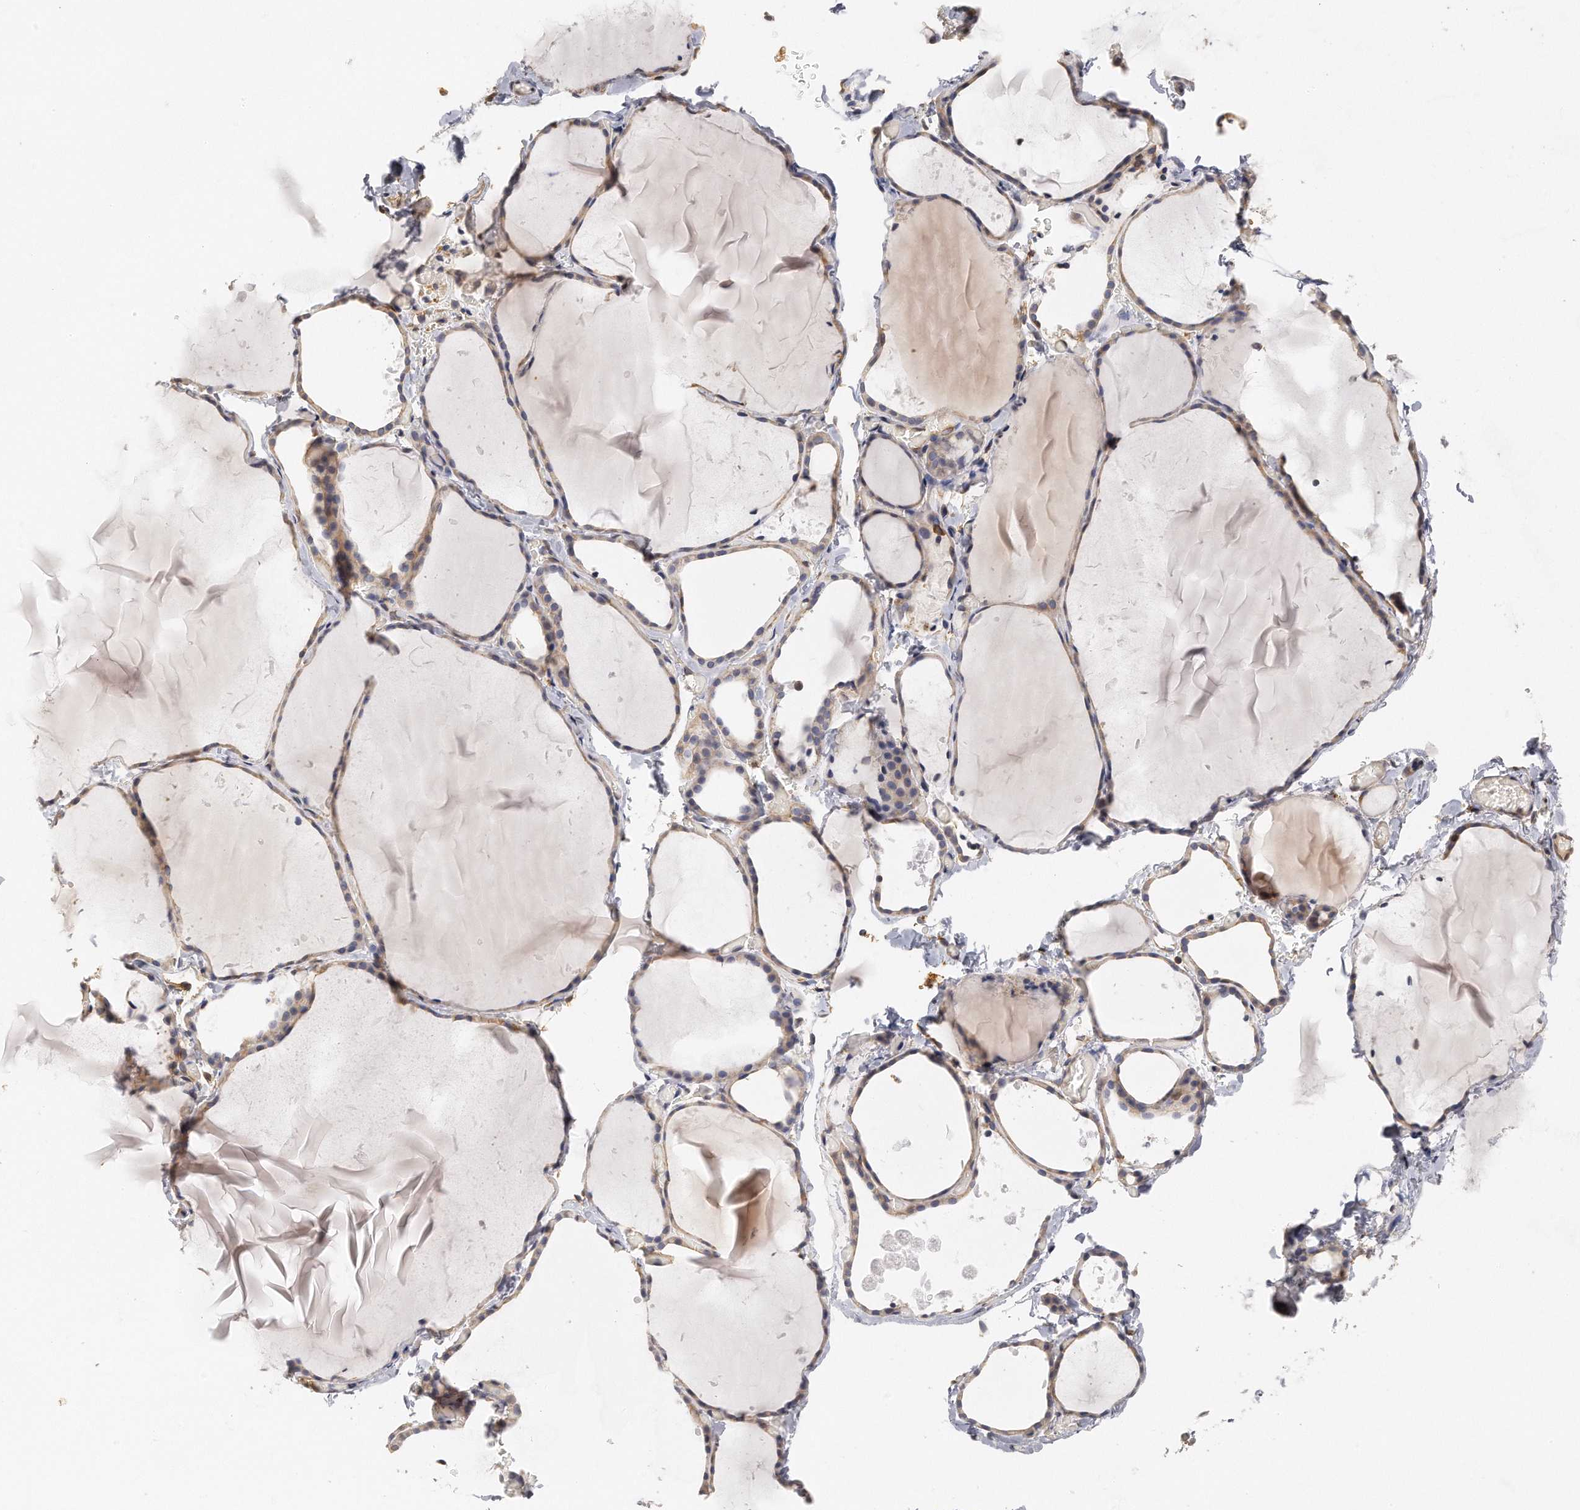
{"staining": {"intensity": "weak", "quantity": "25%-75%", "location": "cytoplasmic/membranous"}, "tissue": "thyroid gland", "cell_type": "Glandular cells", "image_type": "normal", "snomed": [{"axis": "morphology", "description": "Normal tissue, NOS"}, {"axis": "topography", "description": "Thyroid gland"}], "caption": "Brown immunohistochemical staining in benign human thyroid gland shows weak cytoplasmic/membranous staining in approximately 25%-75% of glandular cells. The staining was performed using DAB, with brown indicating positive protein expression. Nuclei are stained blue with hematoxylin.", "gene": "CHST7", "patient": {"sex": "female", "age": 22}}